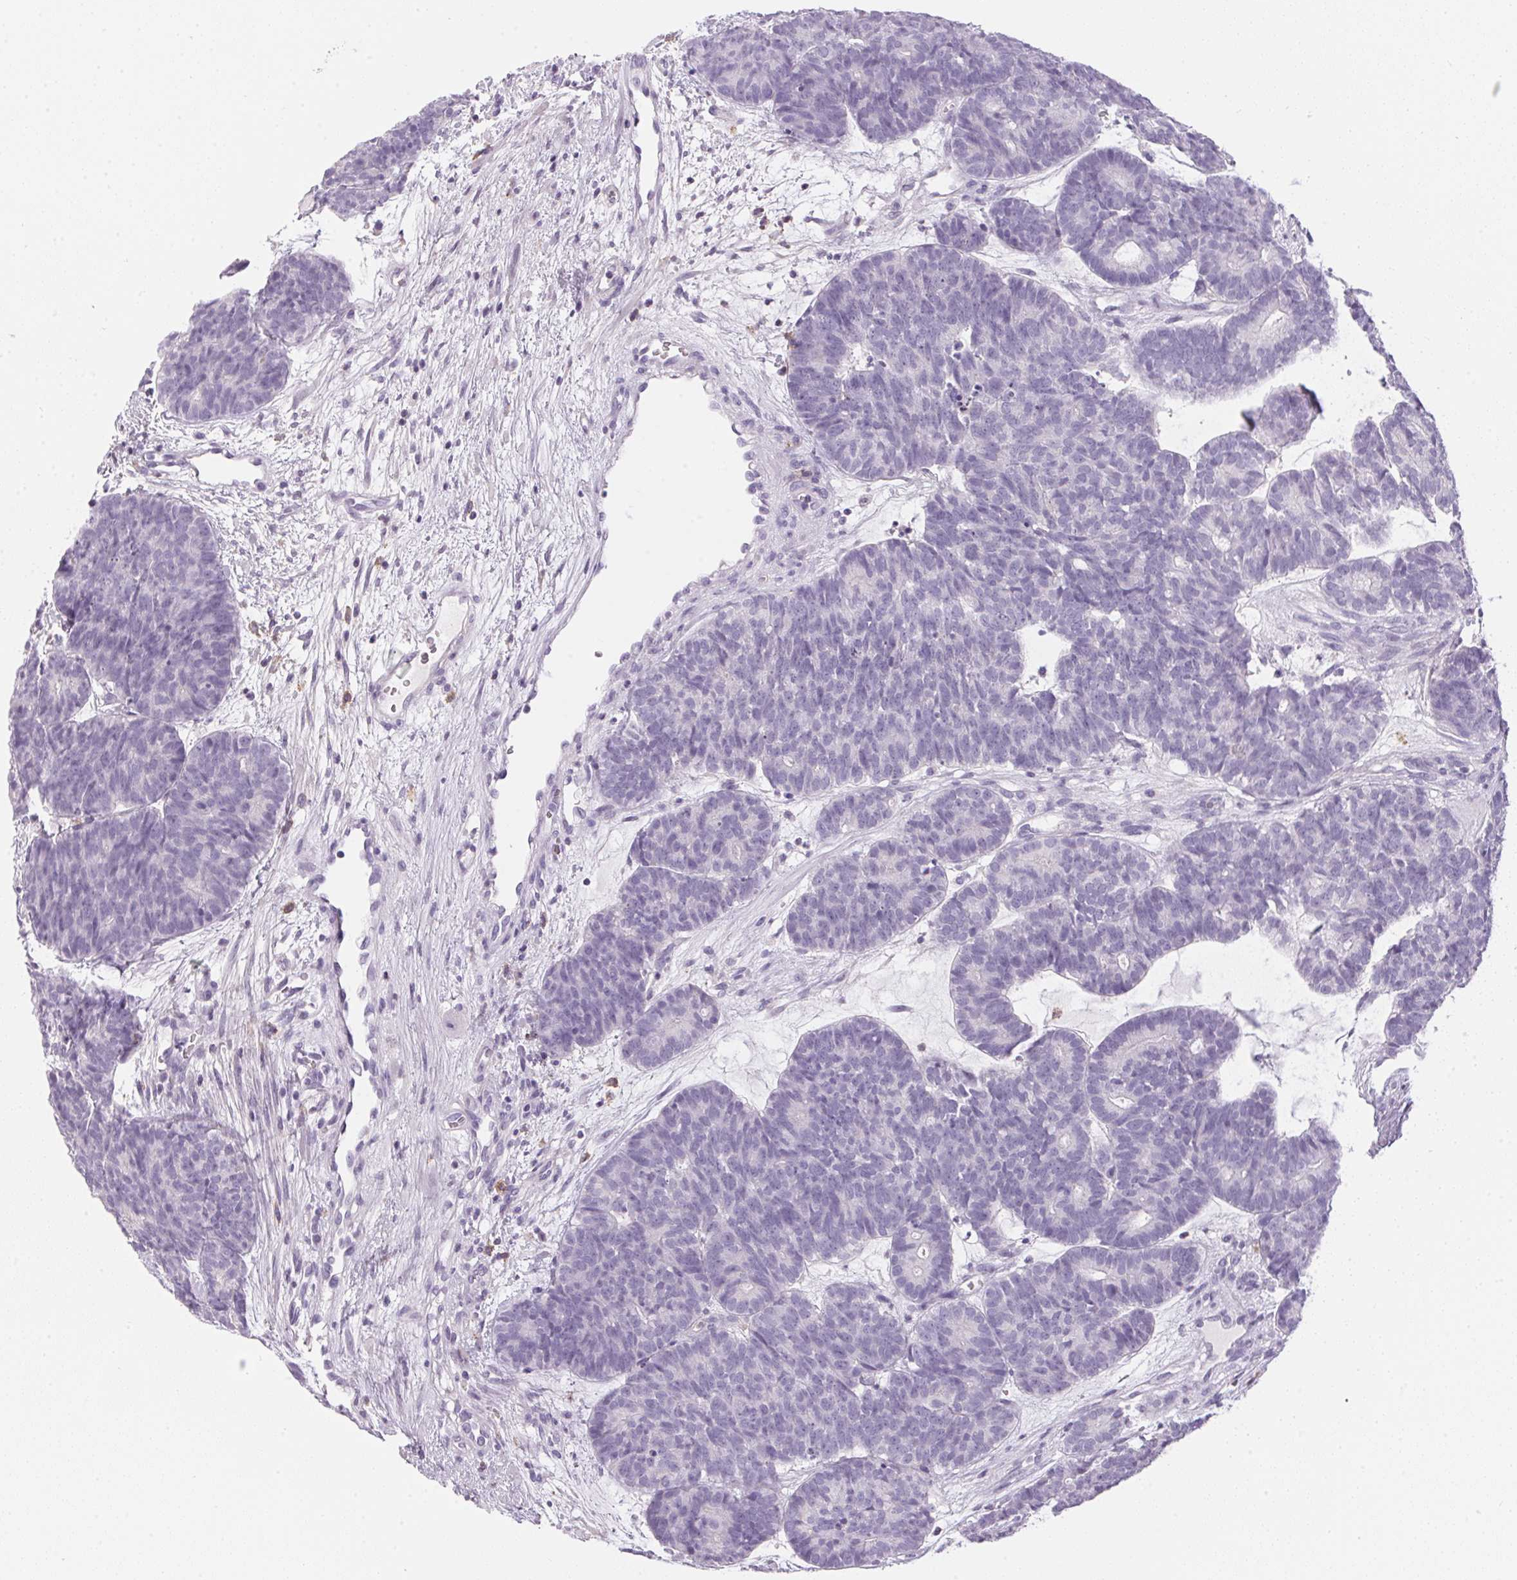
{"staining": {"intensity": "negative", "quantity": "none", "location": "none"}, "tissue": "head and neck cancer", "cell_type": "Tumor cells", "image_type": "cancer", "snomed": [{"axis": "morphology", "description": "Adenocarcinoma, NOS"}, {"axis": "topography", "description": "Head-Neck"}], "caption": "DAB immunohistochemical staining of human head and neck adenocarcinoma exhibits no significant positivity in tumor cells.", "gene": "ECPAS", "patient": {"sex": "female", "age": 81}}